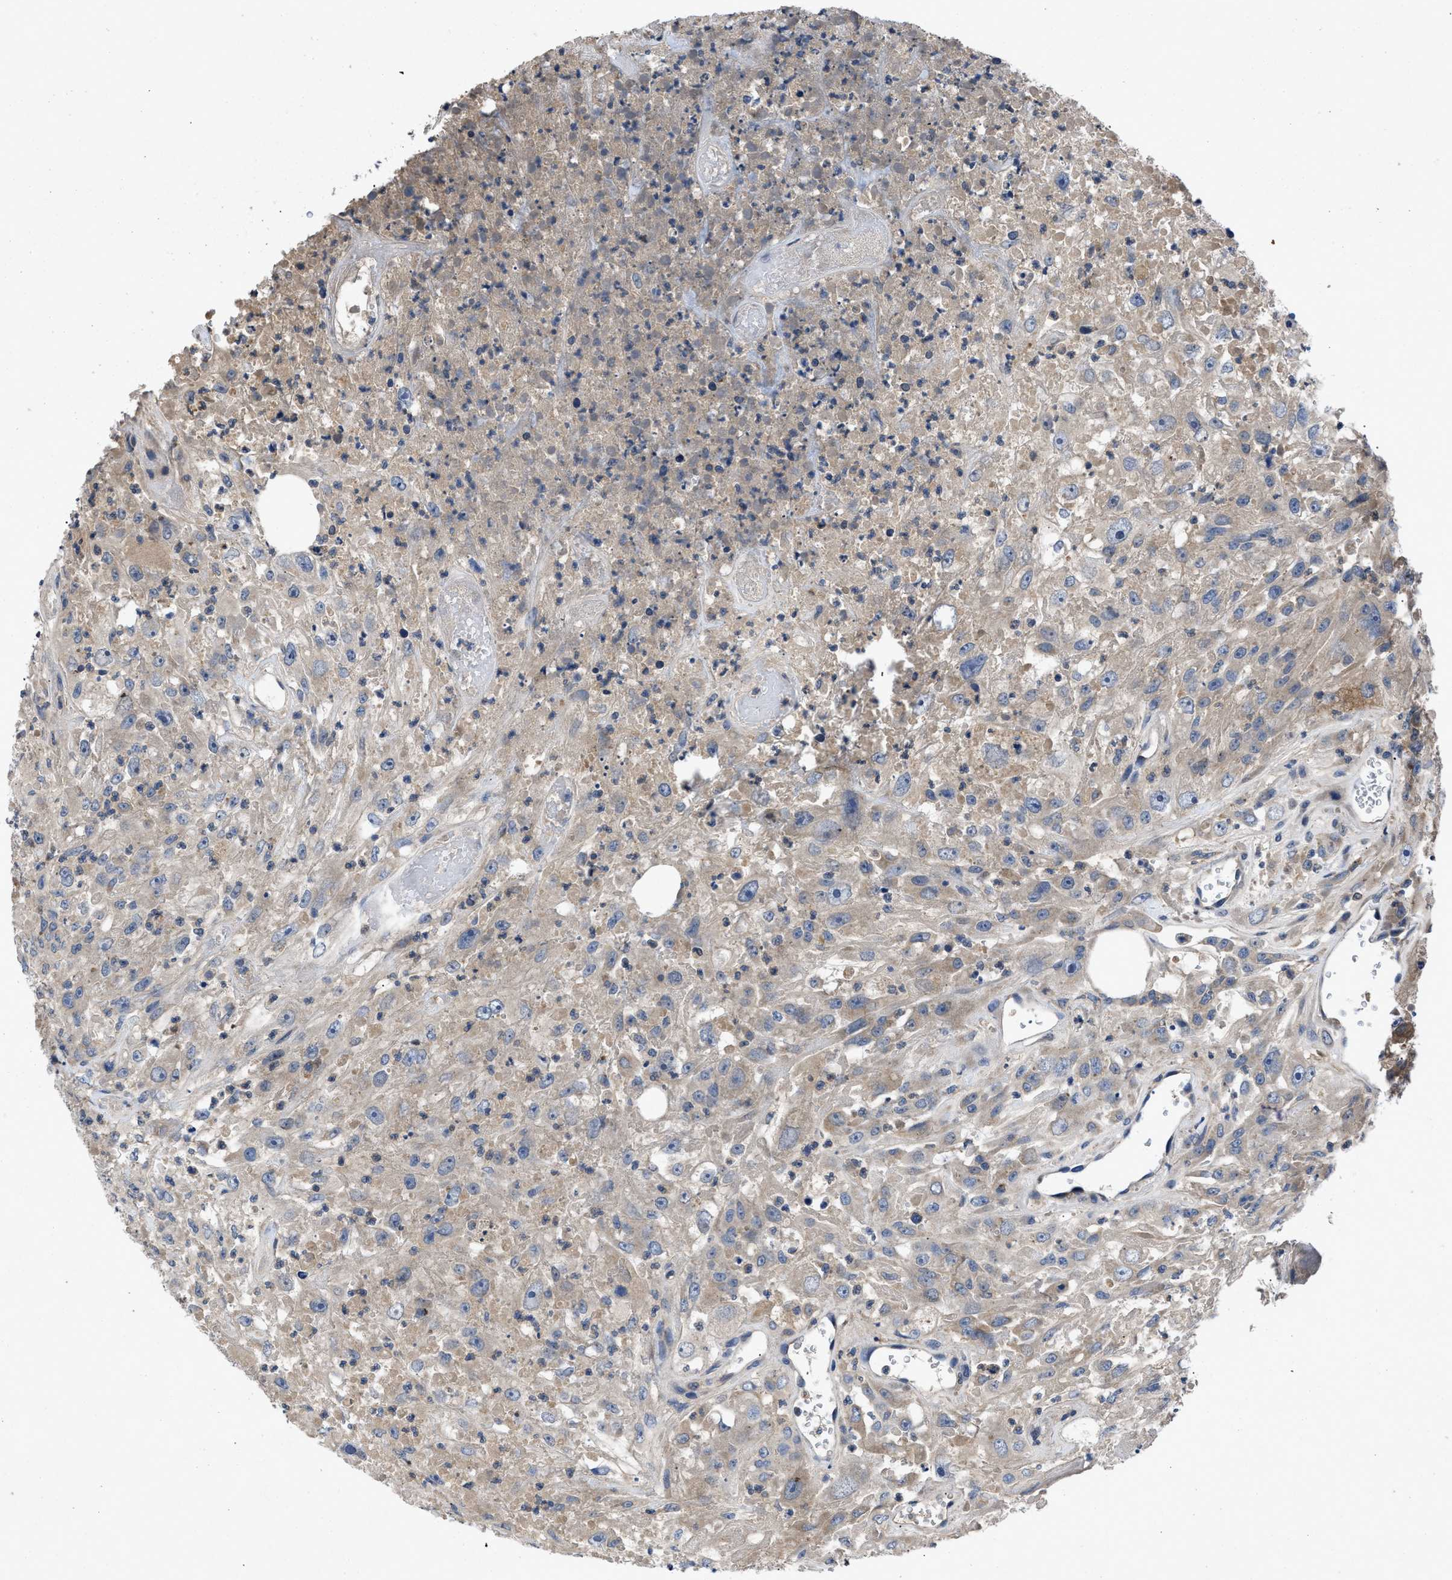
{"staining": {"intensity": "weak", "quantity": ">75%", "location": "cytoplasmic/membranous"}, "tissue": "urothelial cancer", "cell_type": "Tumor cells", "image_type": "cancer", "snomed": [{"axis": "morphology", "description": "Urothelial carcinoma, High grade"}, {"axis": "topography", "description": "Urinary bladder"}], "caption": "A brown stain labels weak cytoplasmic/membranous positivity of a protein in human urothelial cancer tumor cells. The staining was performed using DAB to visualize the protein expression in brown, while the nuclei were stained in blue with hematoxylin (Magnification: 20x).", "gene": "VPS4A", "patient": {"sex": "male", "age": 46}}